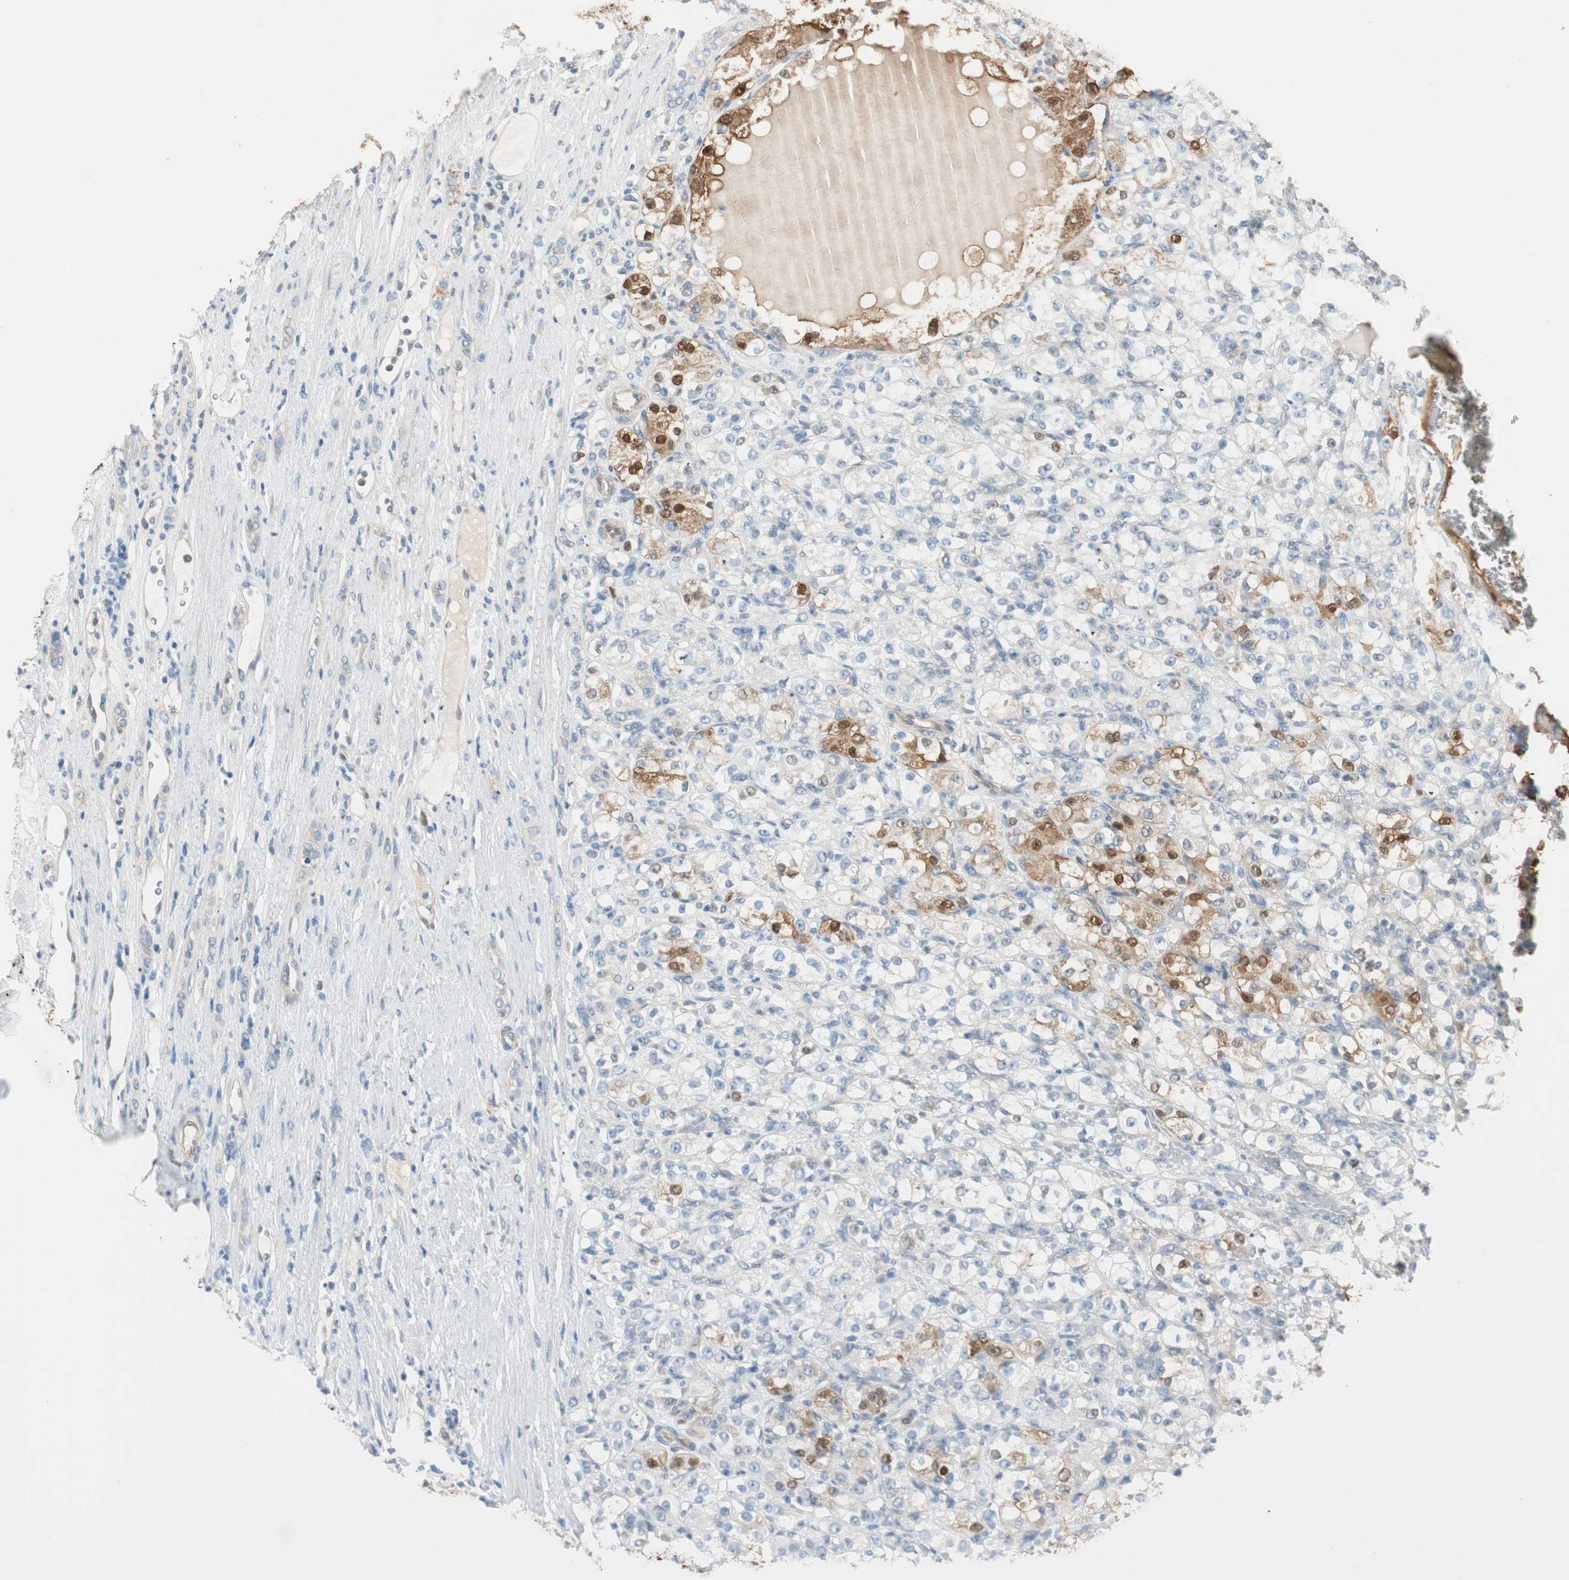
{"staining": {"intensity": "strong", "quantity": "<25%", "location": "cytoplasmic/membranous,nuclear"}, "tissue": "renal cancer", "cell_type": "Tumor cells", "image_type": "cancer", "snomed": [{"axis": "morphology", "description": "Normal tissue, NOS"}, {"axis": "morphology", "description": "Adenocarcinoma, NOS"}, {"axis": "topography", "description": "Kidney"}], "caption": "Renal cancer (adenocarcinoma) stained for a protein shows strong cytoplasmic/membranous and nuclear positivity in tumor cells. (DAB (3,3'-diaminobenzidine) IHC, brown staining for protein, blue staining for nuclei).", "gene": "CDK3", "patient": {"sex": "male", "age": 61}}